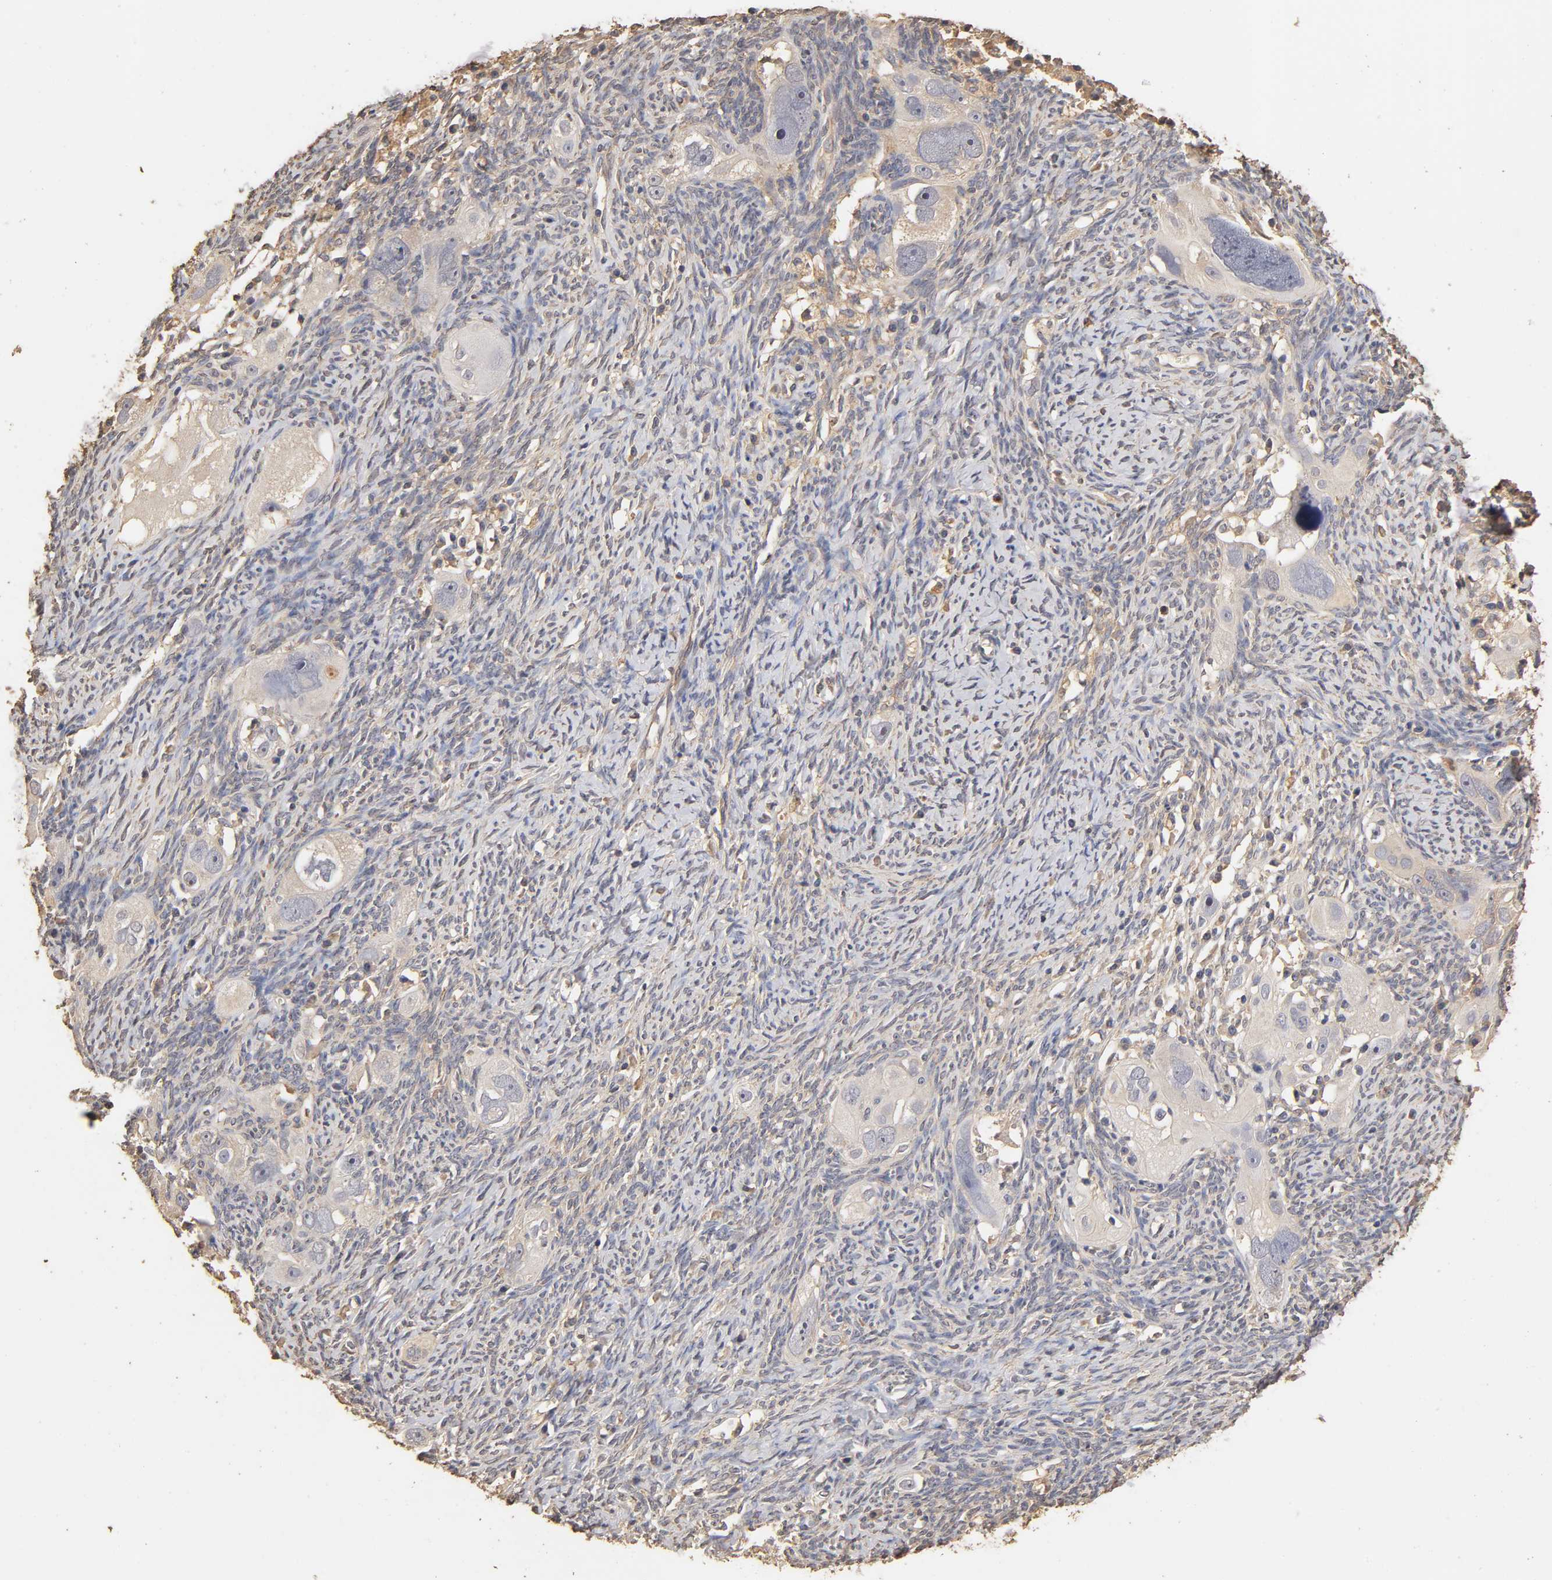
{"staining": {"intensity": "negative", "quantity": "none", "location": "none"}, "tissue": "ovarian cancer", "cell_type": "Tumor cells", "image_type": "cancer", "snomed": [{"axis": "morphology", "description": "Normal tissue, NOS"}, {"axis": "morphology", "description": "Cystadenocarcinoma, serous, NOS"}, {"axis": "topography", "description": "Ovary"}], "caption": "Tumor cells are negative for brown protein staining in serous cystadenocarcinoma (ovarian).", "gene": "VSIG4", "patient": {"sex": "female", "age": 62}}